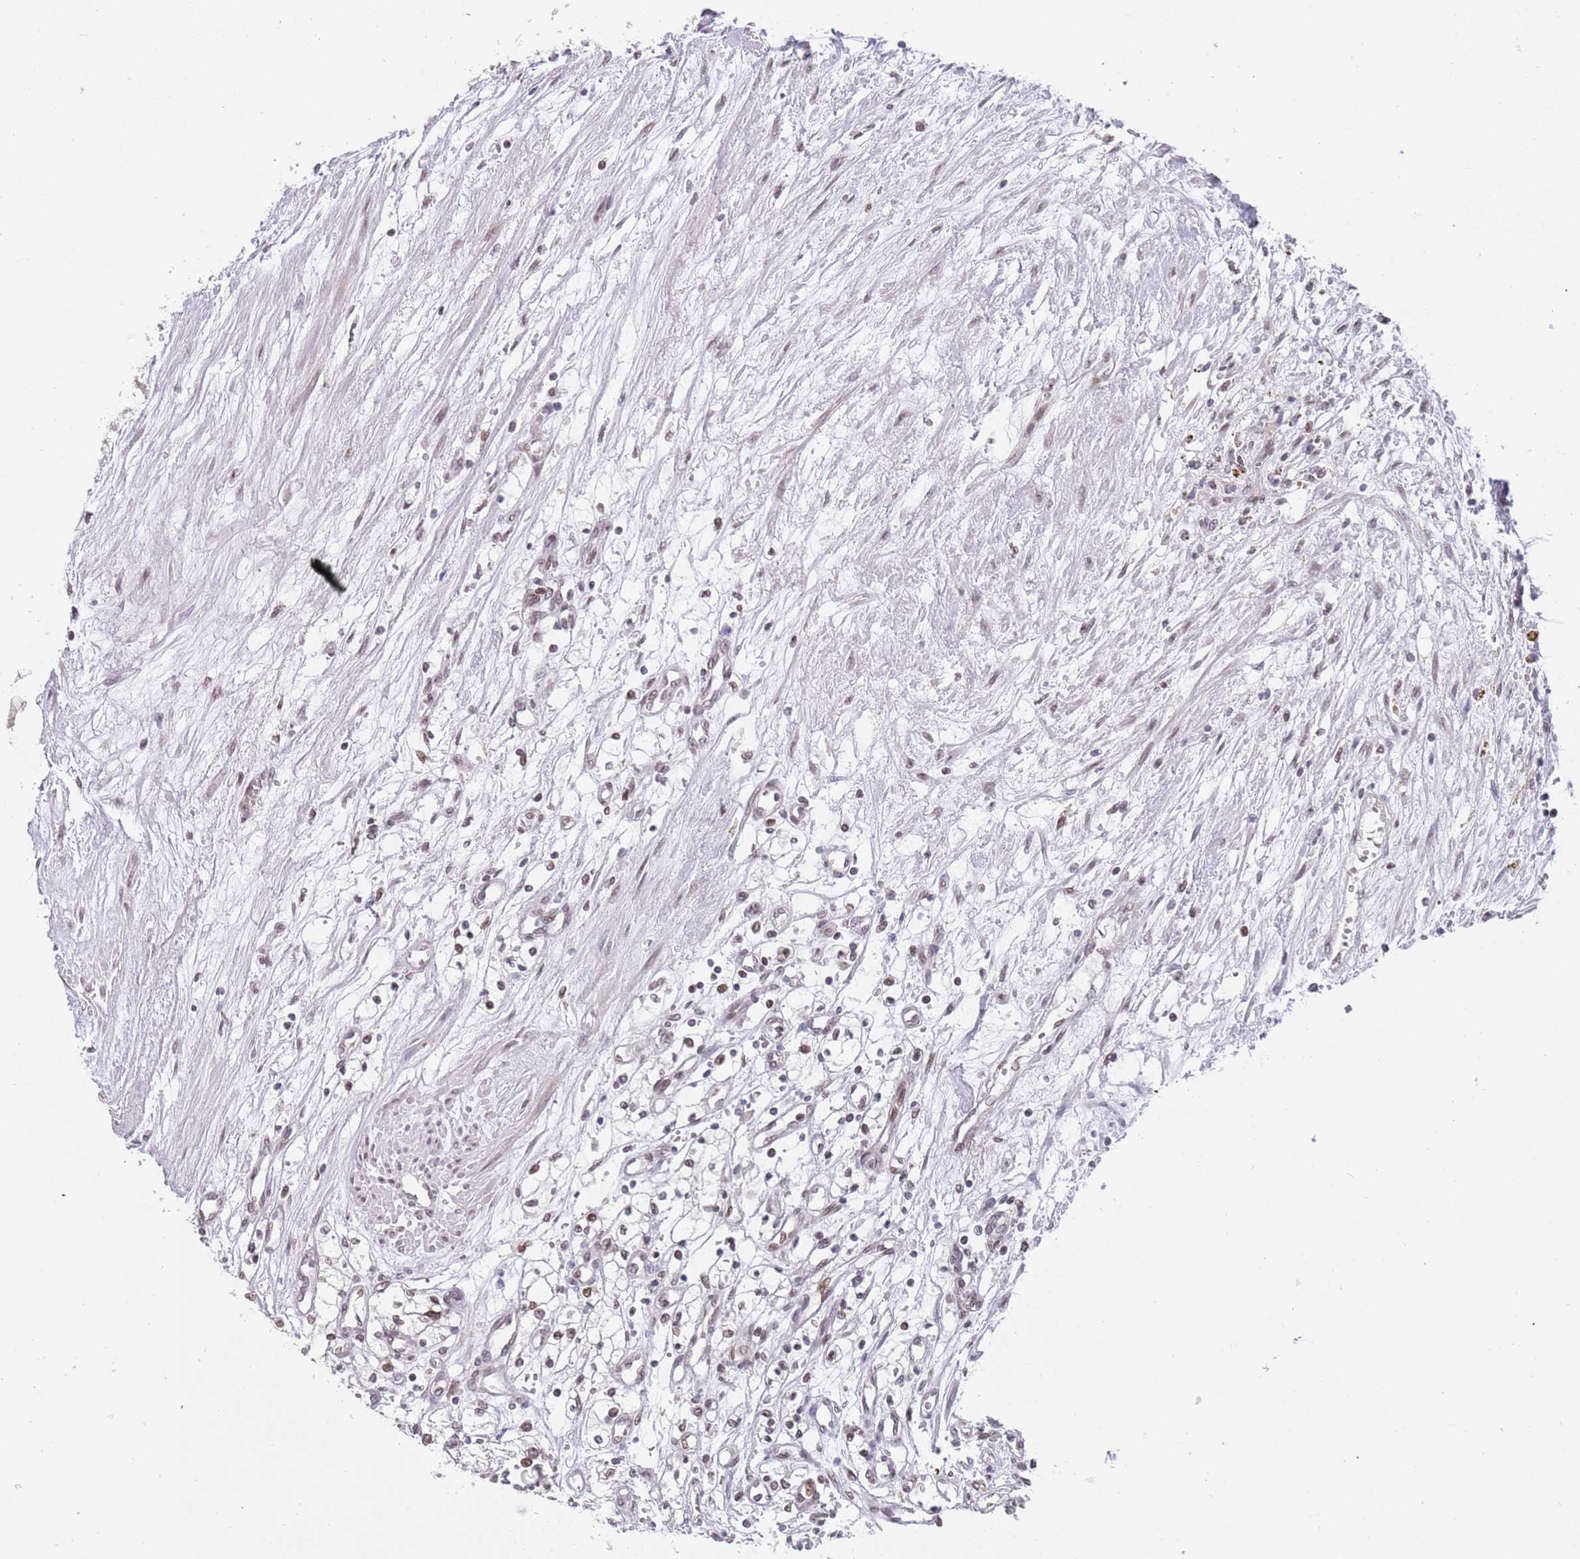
{"staining": {"intensity": "weak", "quantity": ">75%", "location": "nuclear"}, "tissue": "renal cancer", "cell_type": "Tumor cells", "image_type": "cancer", "snomed": [{"axis": "morphology", "description": "Adenocarcinoma, NOS"}, {"axis": "topography", "description": "Kidney"}], "caption": "DAB immunohistochemical staining of human renal cancer demonstrates weak nuclear protein positivity in approximately >75% of tumor cells.", "gene": "KLHDC2", "patient": {"sex": "male", "age": 59}}